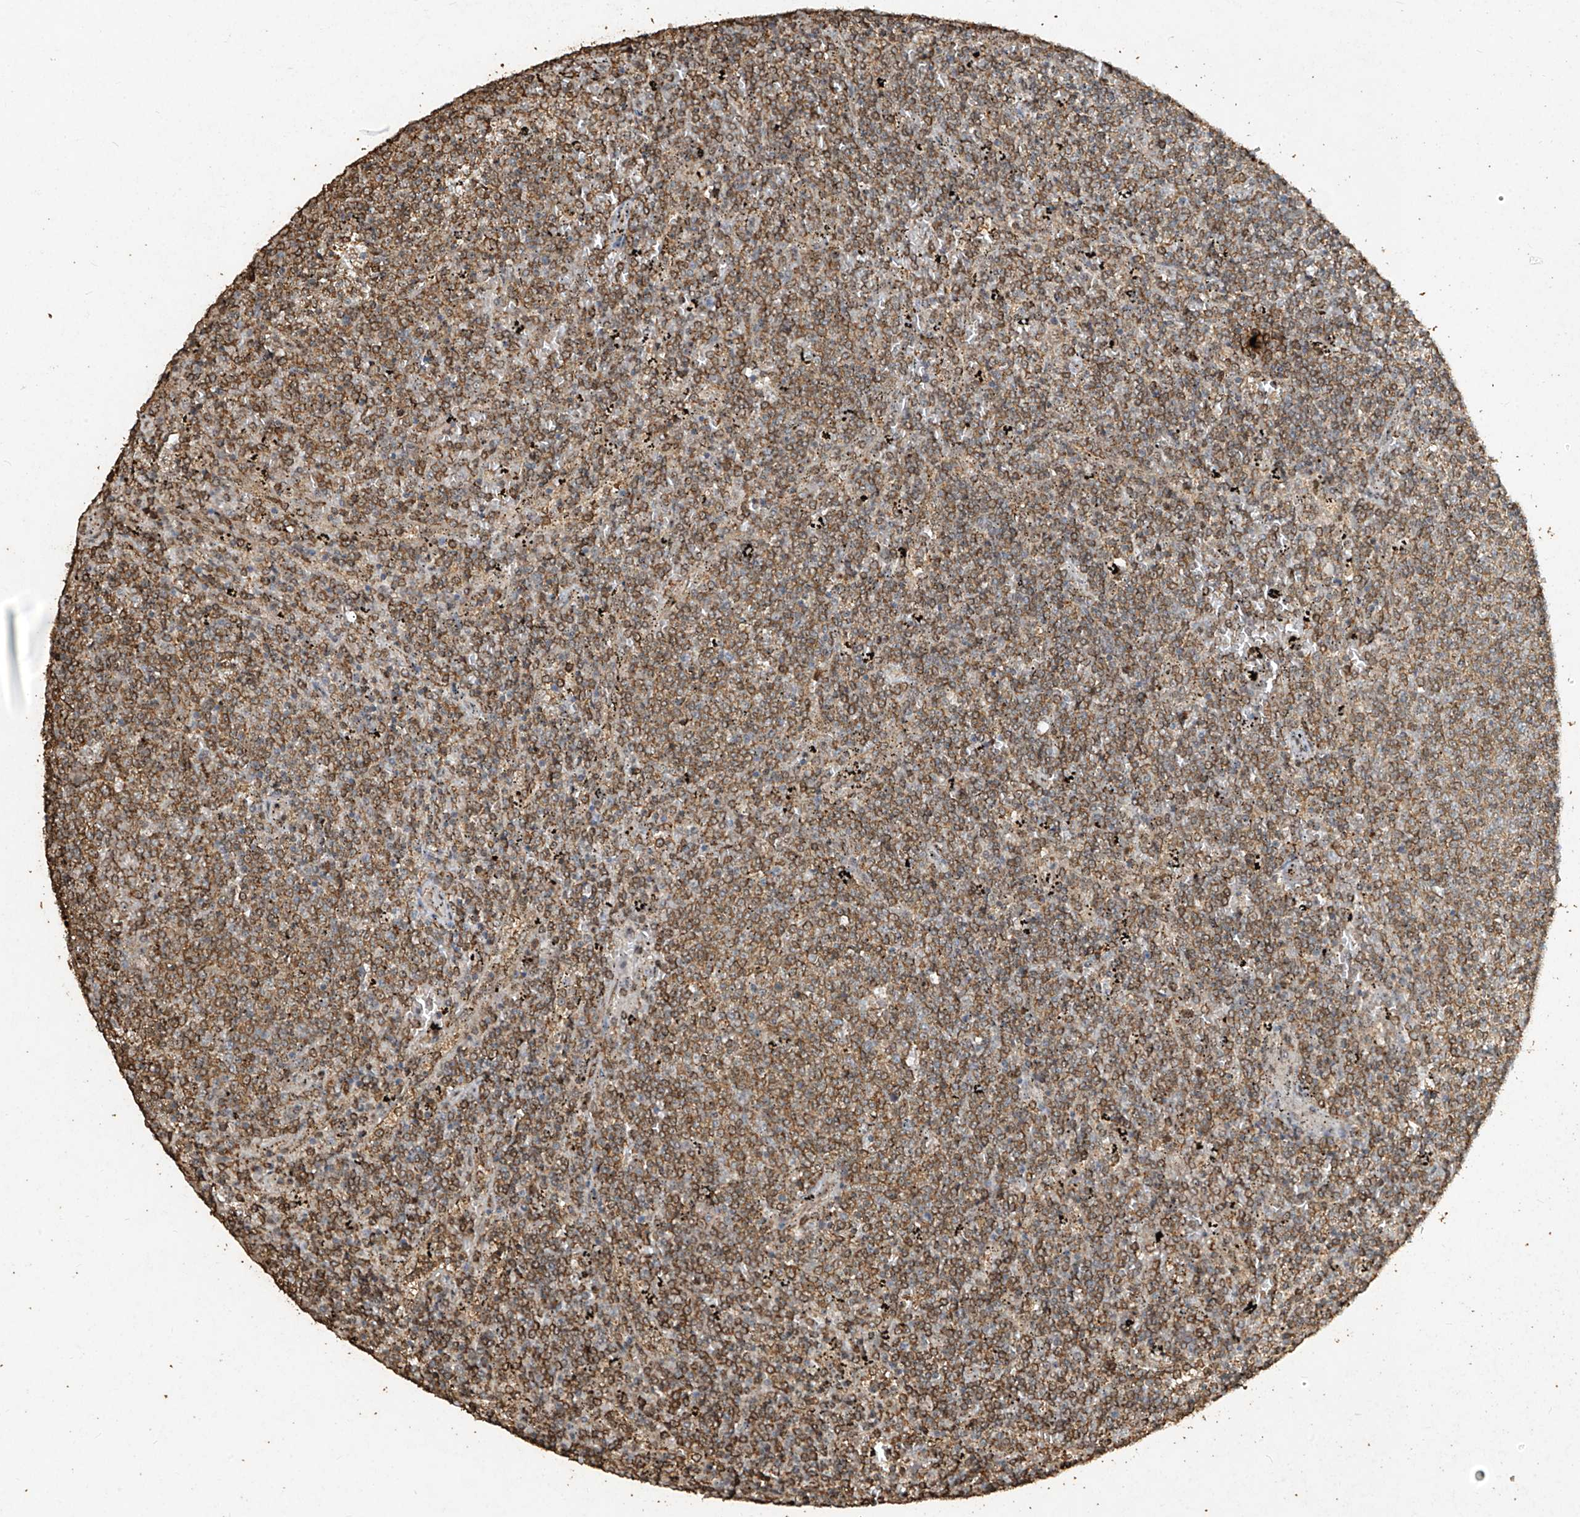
{"staining": {"intensity": "moderate", "quantity": ">75%", "location": "cytoplasmic/membranous"}, "tissue": "lymphoma", "cell_type": "Tumor cells", "image_type": "cancer", "snomed": [{"axis": "morphology", "description": "Malignant lymphoma, non-Hodgkin's type, Low grade"}, {"axis": "topography", "description": "Spleen"}], "caption": "Moderate cytoplasmic/membranous staining is seen in approximately >75% of tumor cells in low-grade malignant lymphoma, non-Hodgkin's type.", "gene": "ERBB3", "patient": {"sex": "female", "age": 50}}